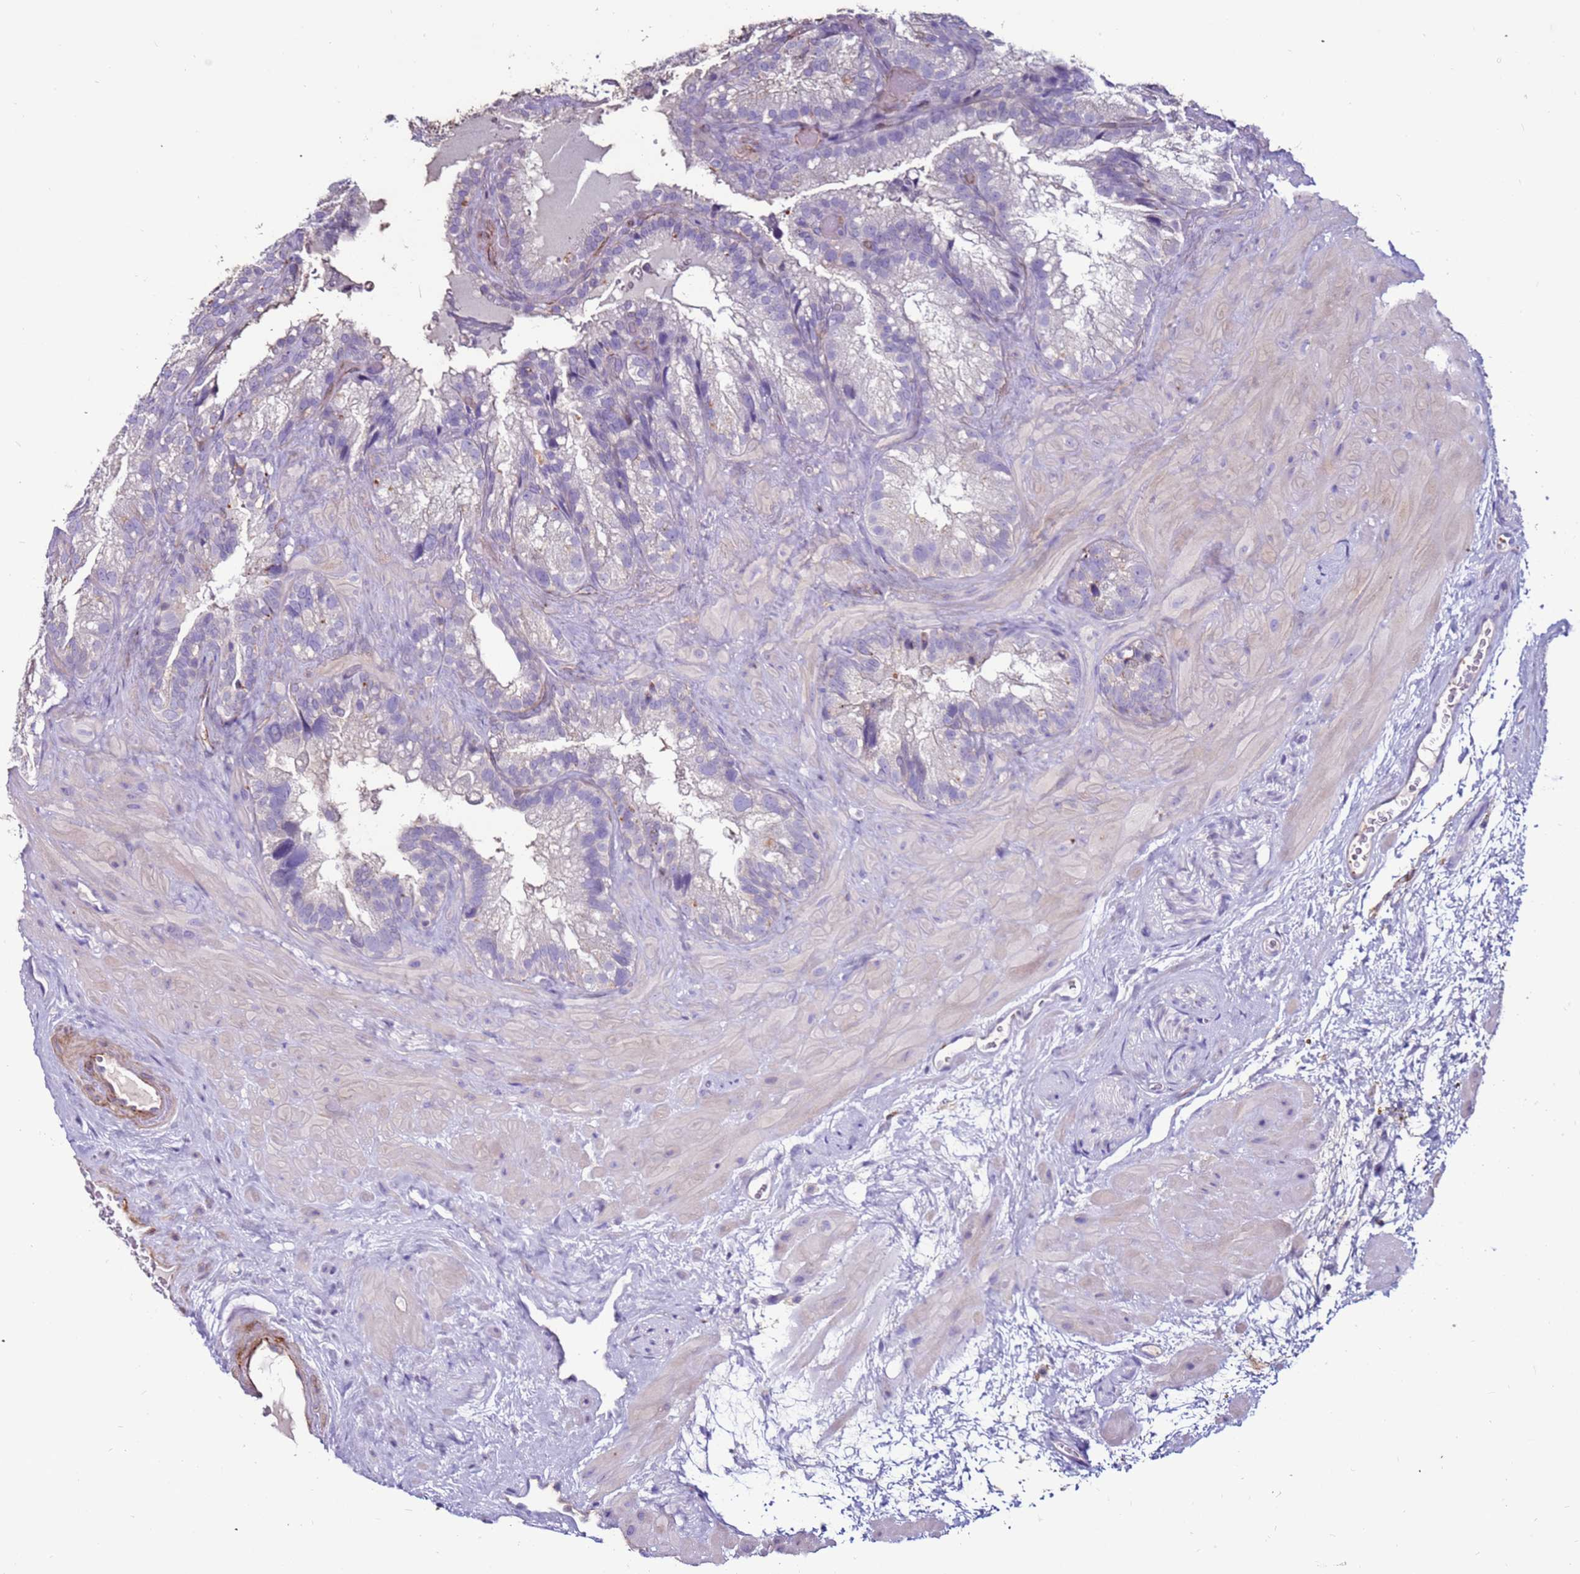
{"staining": {"intensity": "negative", "quantity": "none", "location": "none"}, "tissue": "seminal vesicle", "cell_type": "Glandular cells", "image_type": "normal", "snomed": [{"axis": "morphology", "description": "Normal tissue, NOS"}, {"axis": "topography", "description": "Prostate"}, {"axis": "topography", "description": "Seminal veicle"}], "caption": "IHC photomicrograph of normal seminal vesicle: human seminal vesicle stained with DAB reveals no significant protein expression in glandular cells. (DAB immunohistochemistry (IHC), high magnification).", "gene": "CLEC4M", "patient": {"sex": "male", "age": 68}}